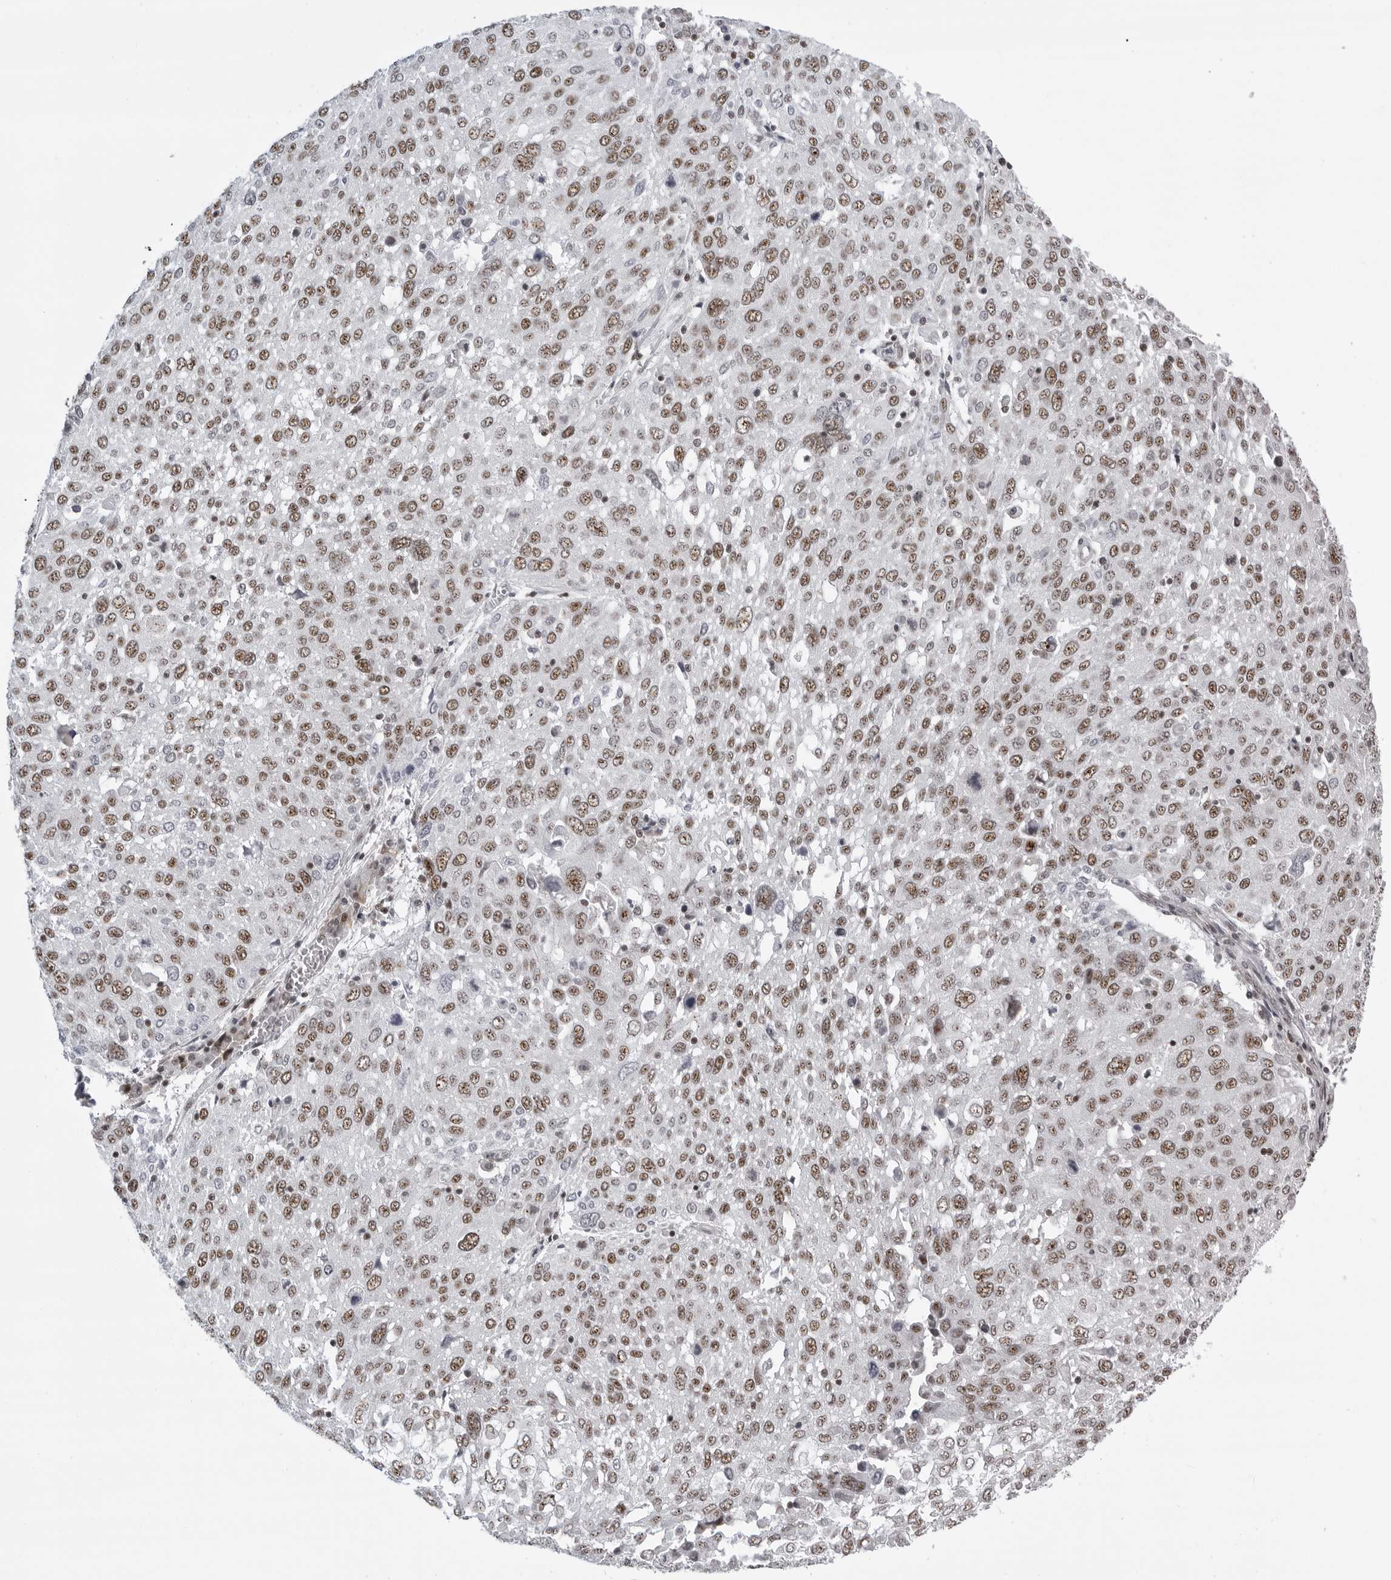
{"staining": {"intensity": "moderate", "quantity": ">75%", "location": "nuclear"}, "tissue": "lung cancer", "cell_type": "Tumor cells", "image_type": "cancer", "snomed": [{"axis": "morphology", "description": "Squamous cell carcinoma, NOS"}, {"axis": "topography", "description": "Lung"}], "caption": "DAB immunohistochemical staining of human squamous cell carcinoma (lung) demonstrates moderate nuclear protein expression in approximately >75% of tumor cells. Using DAB (3,3'-diaminobenzidine) (brown) and hematoxylin (blue) stains, captured at high magnification using brightfield microscopy.", "gene": "WRAP53", "patient": {"sex": "male", "age": 65}}